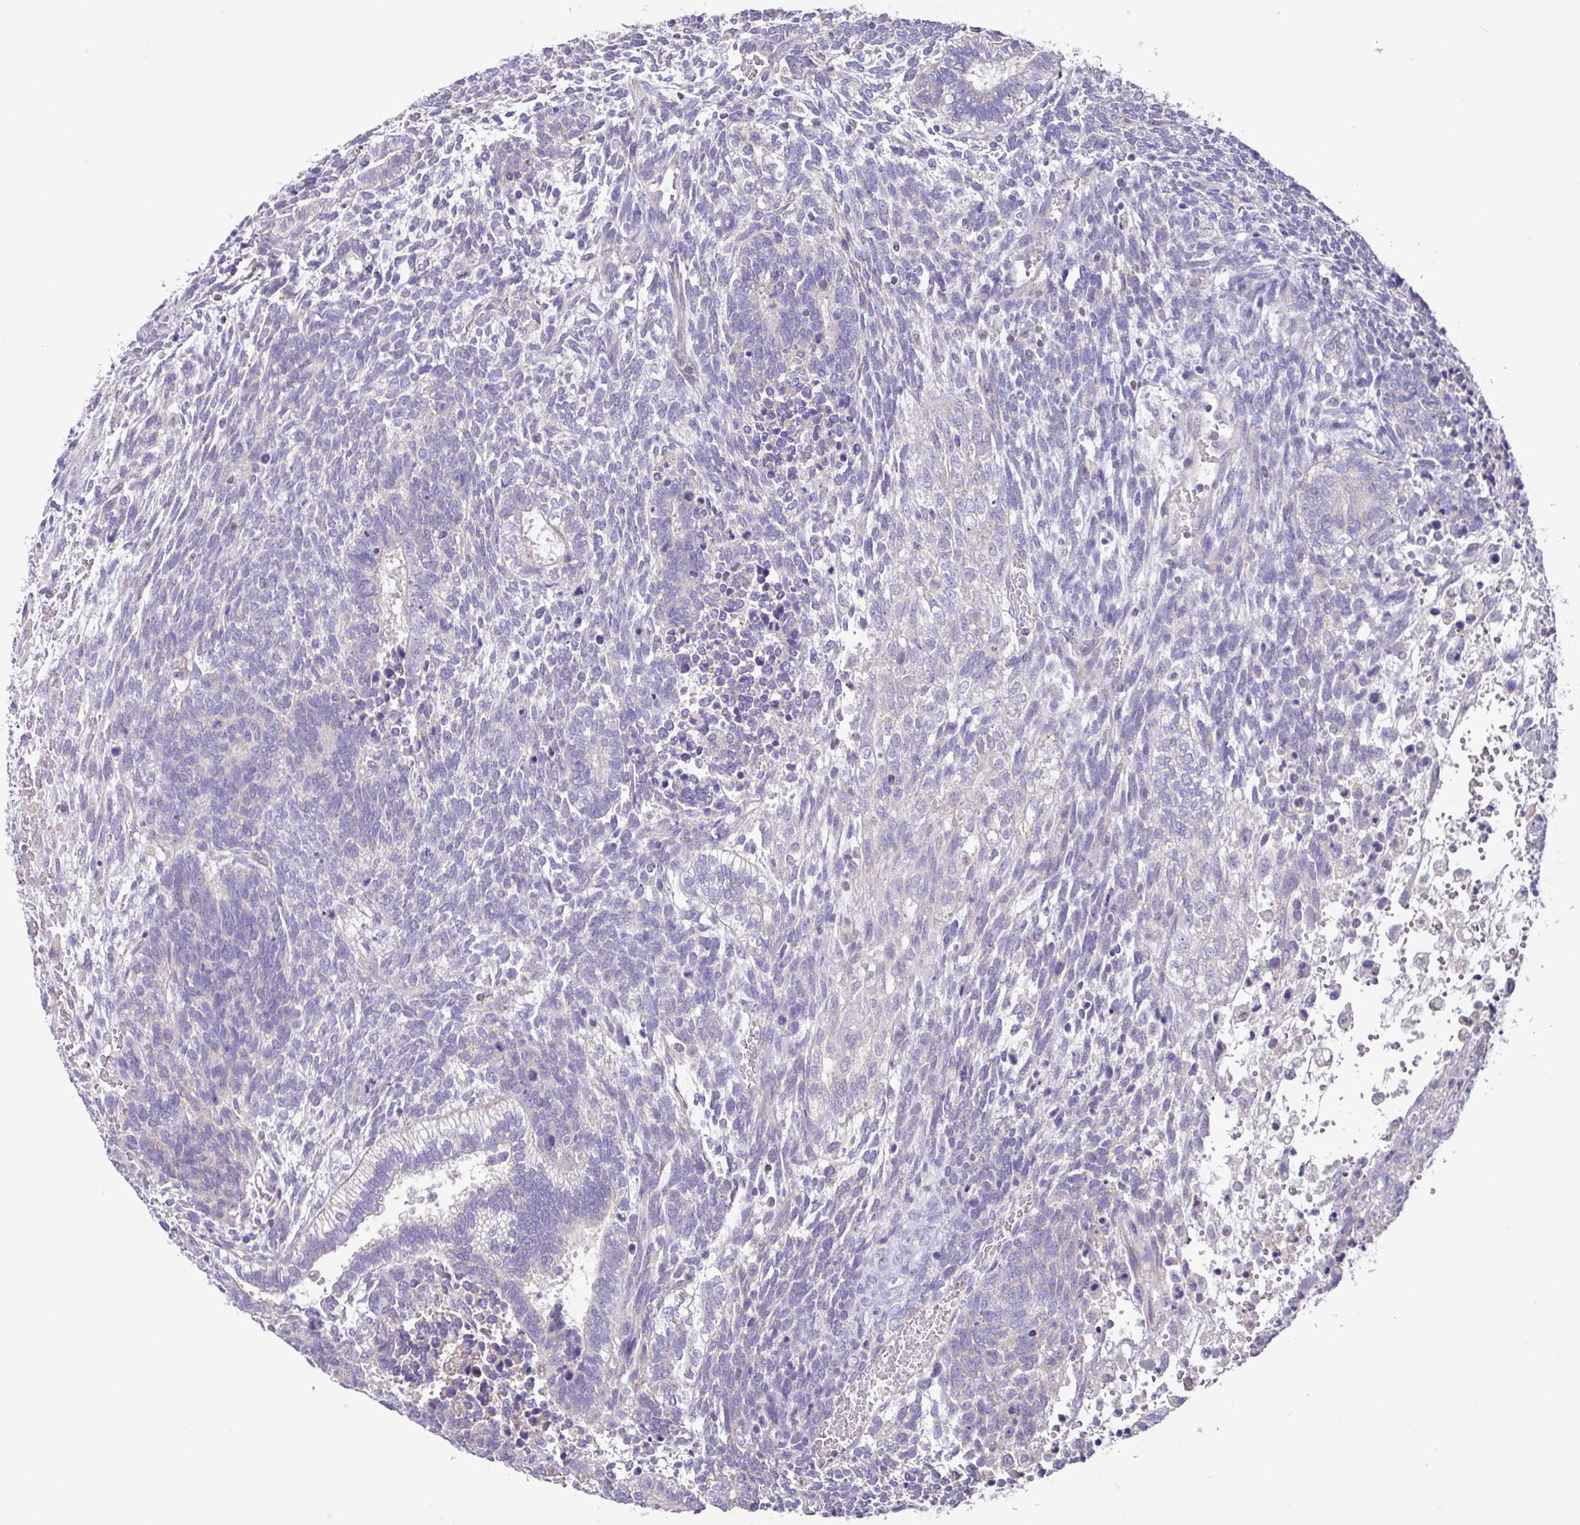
{"staining": {"intensity": "negative", "quantity": "none", "location": "none"}, "tissue": "testis cancer", "cell_type": "Tumor cells", "image_type": "cancer", "snomed": [{"axis": "morphology", "description": "Carcinoma, Embryonal, NOS"}, {"axis": "topography", "description": "Testis"}], "caption": "High magnification brightfield microscopy of testis cancer (embryonal carcinoma) stained with DAB (3,3'-diaminobenzidine) (brown) and counterstained with hematoxylin (blue): tumor cells show no significant positivity.", "gene": "MT-ND4", "patient": {"sex": "male", "age": 23}}